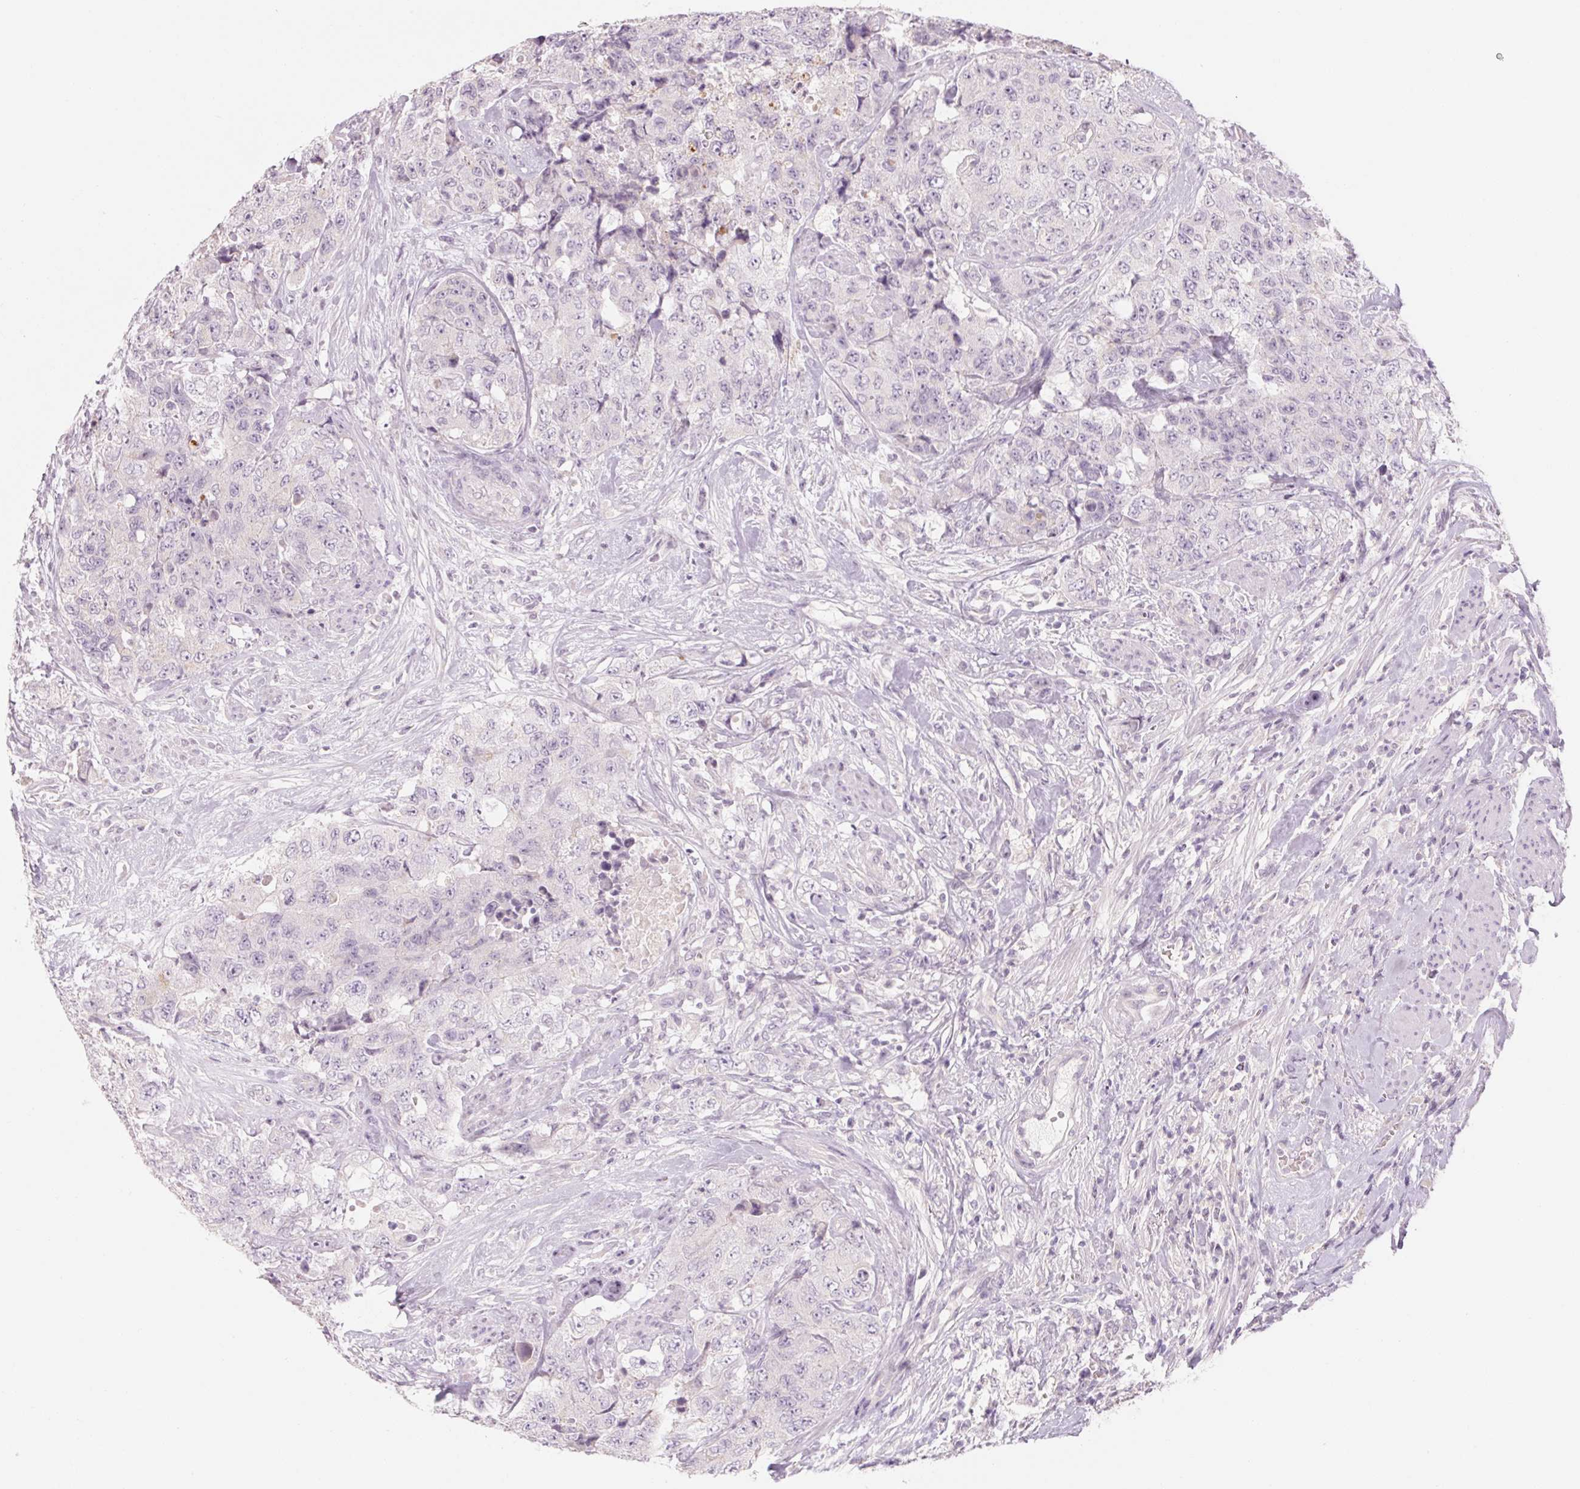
{"staining": {"intensity": "negative", "quantity": "none", "location": "none"}, "tissue": "urothelial cancer", "cell_type": "Tumor cells", "image_type": "cancer", "snomed": [{"axis": "morphology", "description": "Urothelial carcinoma, High grade"}, {"axis": "topography", "description": "Urinary bladder"}], "caption": "IHC of human high-grade urothelial carcinoma demonstrates no positivity in tumor cells.", "gene": "POU1F1", "patient": {"sex": "female", "age": 78}}